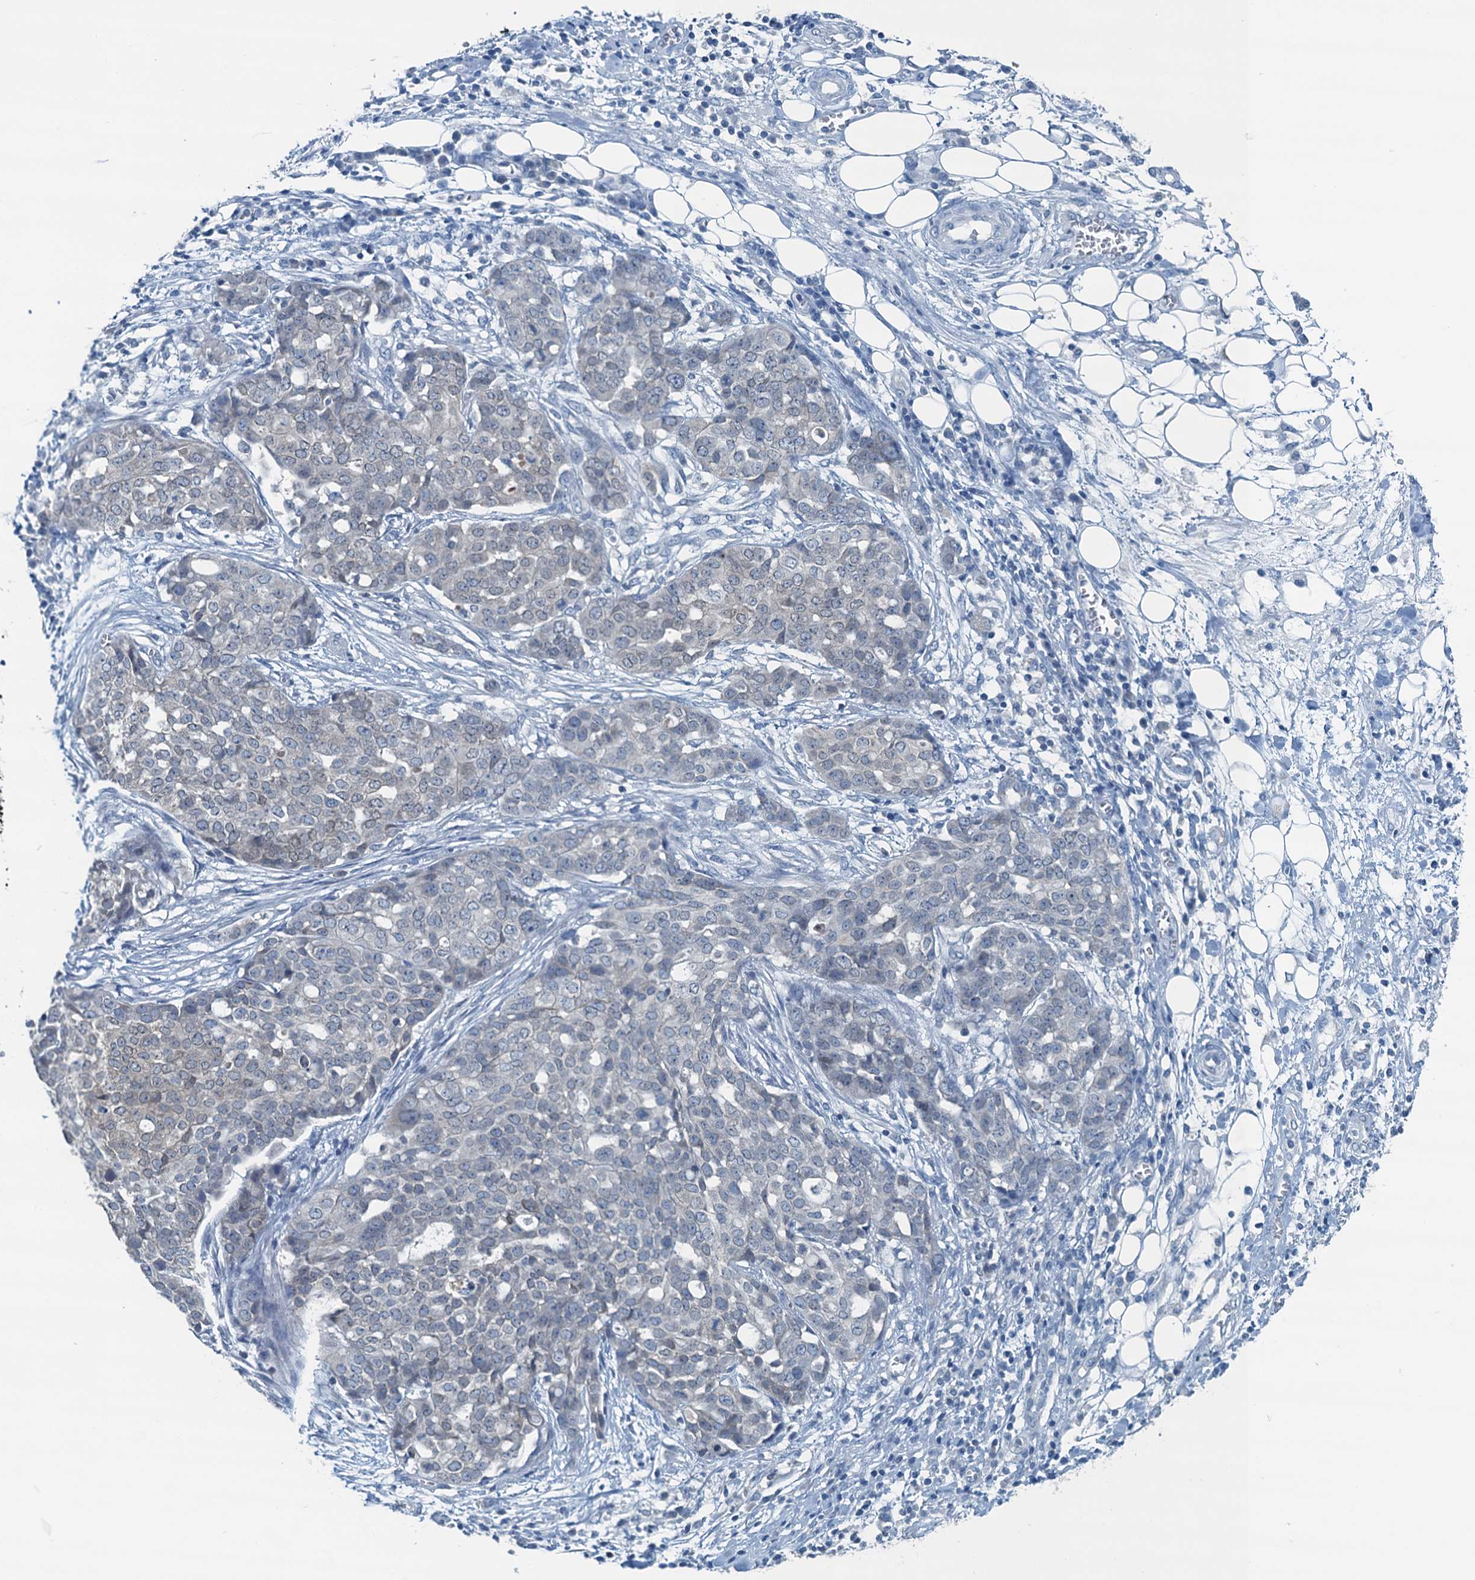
{"staining": {"intensity": "negative", "quantity": "none", "location": "none"}, "tissue": "ovarian cancer", "cell_type": "Tumor cells", "image_type": "cancer", "snomed": [{"axis": "morphology", "description": "Cystadenocarcinoma, serous, NOS"}, {"axis": "topography", "description": "Soft tissue"}, {"axis": "topography", "description": "Ovary"}], "caption": "Immunohistochemistry histopathology image of human ovarian serous cystadenocarcinoma stained for a protein (brown), which demonstrates no expression in tumor cells.", "gene": "C11orf54", "patient": {"sex": "female", "age": 57}}